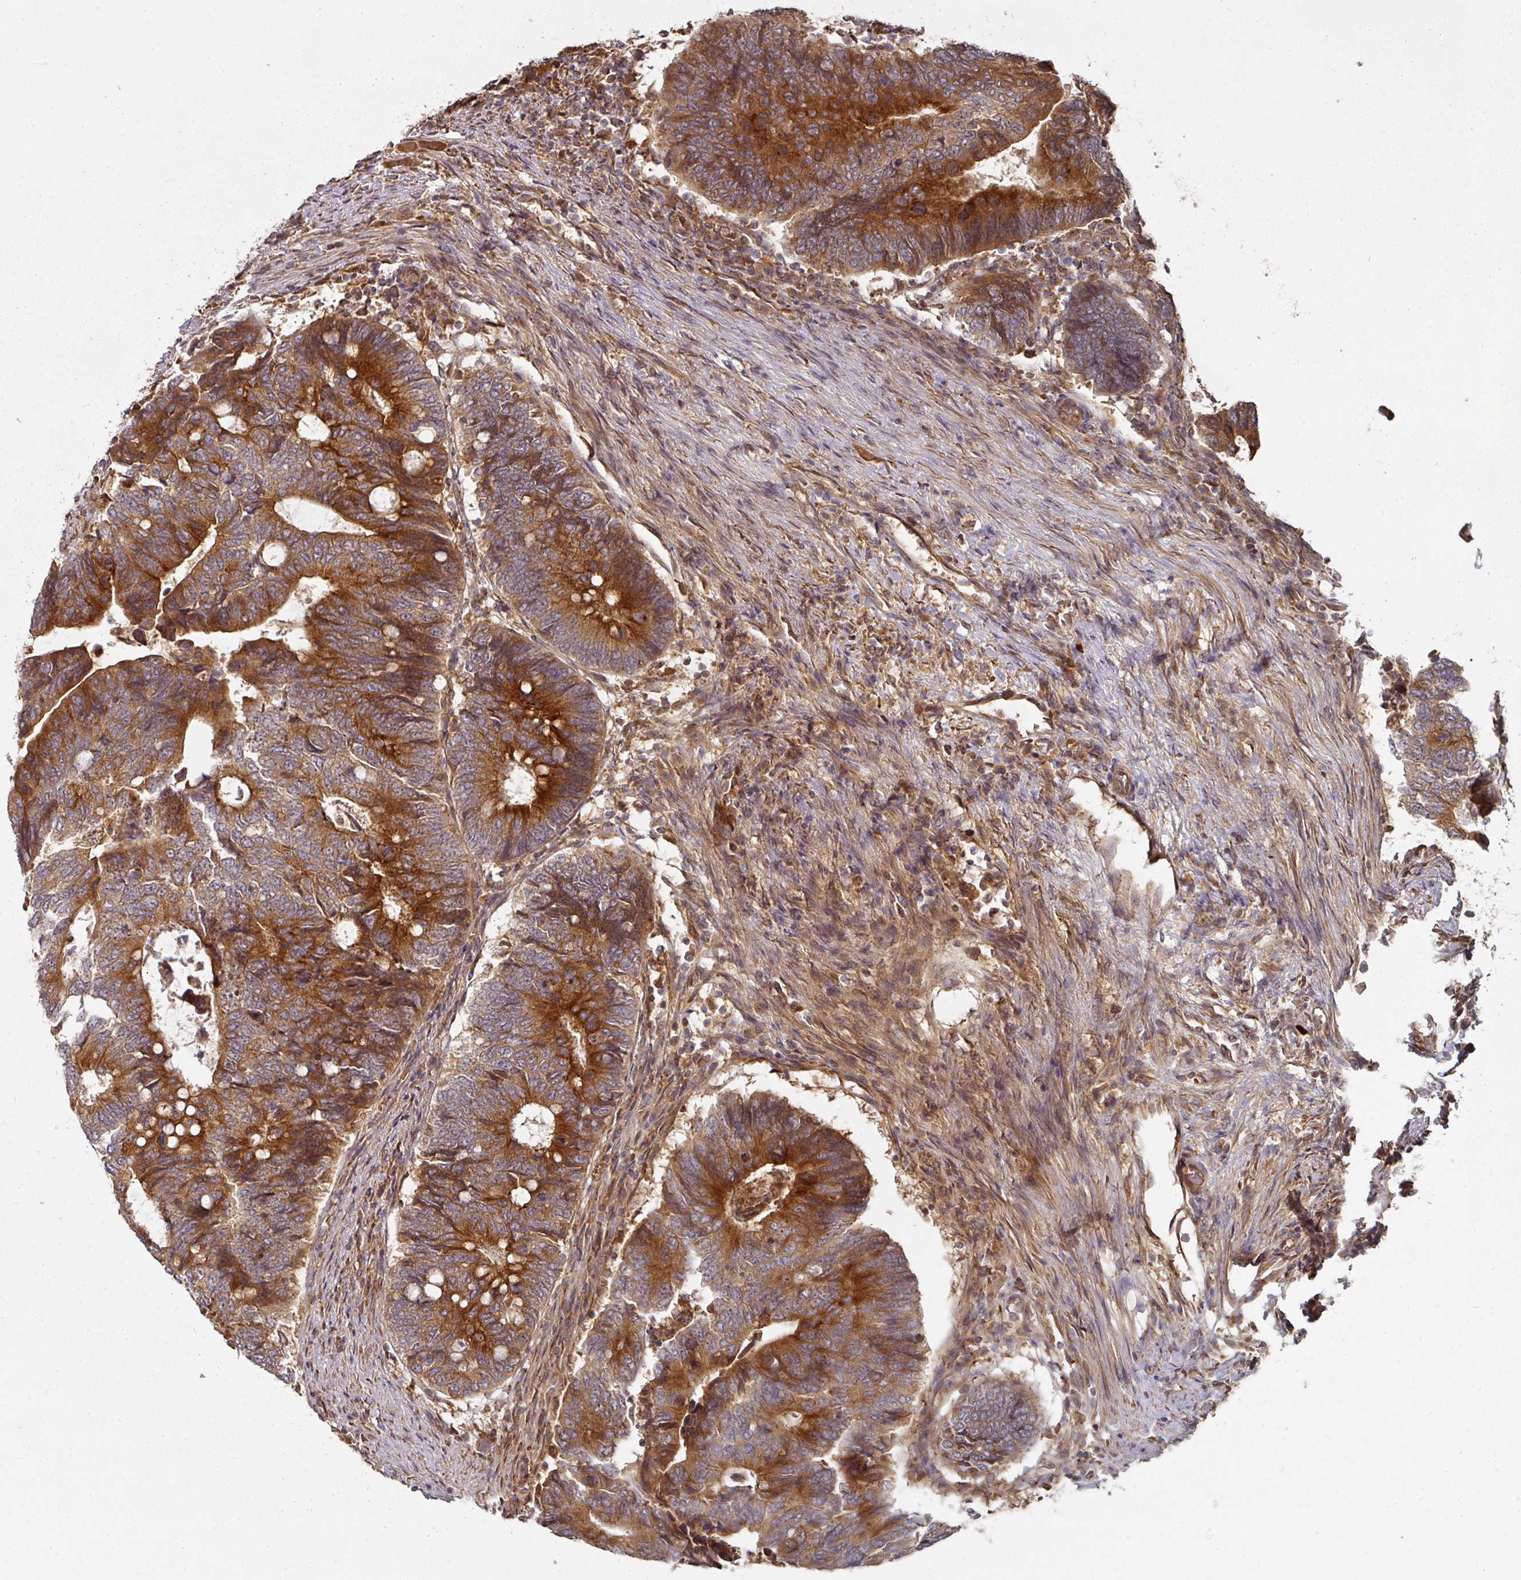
{"staining": {"intensity": "strong", "quantity": ">75%", "location": "cytoplasmic/membranous"}, "tissue": "colorectal cancer", "cell_type": "Tumor cells", "image_type": "cancer", "snomed": [{"axis": "morphology", "description": "Adenocarcinoma, NOS"}, {"axis": "topography", "description": "Colon"}], "caption": "Protein staining reveals strong cytoplasmic/membranous staining in approximately >75% of tumor cells in colorectal cancer.", "gene": "CEP95", "patient": {"sex": "male", "age": 87}}